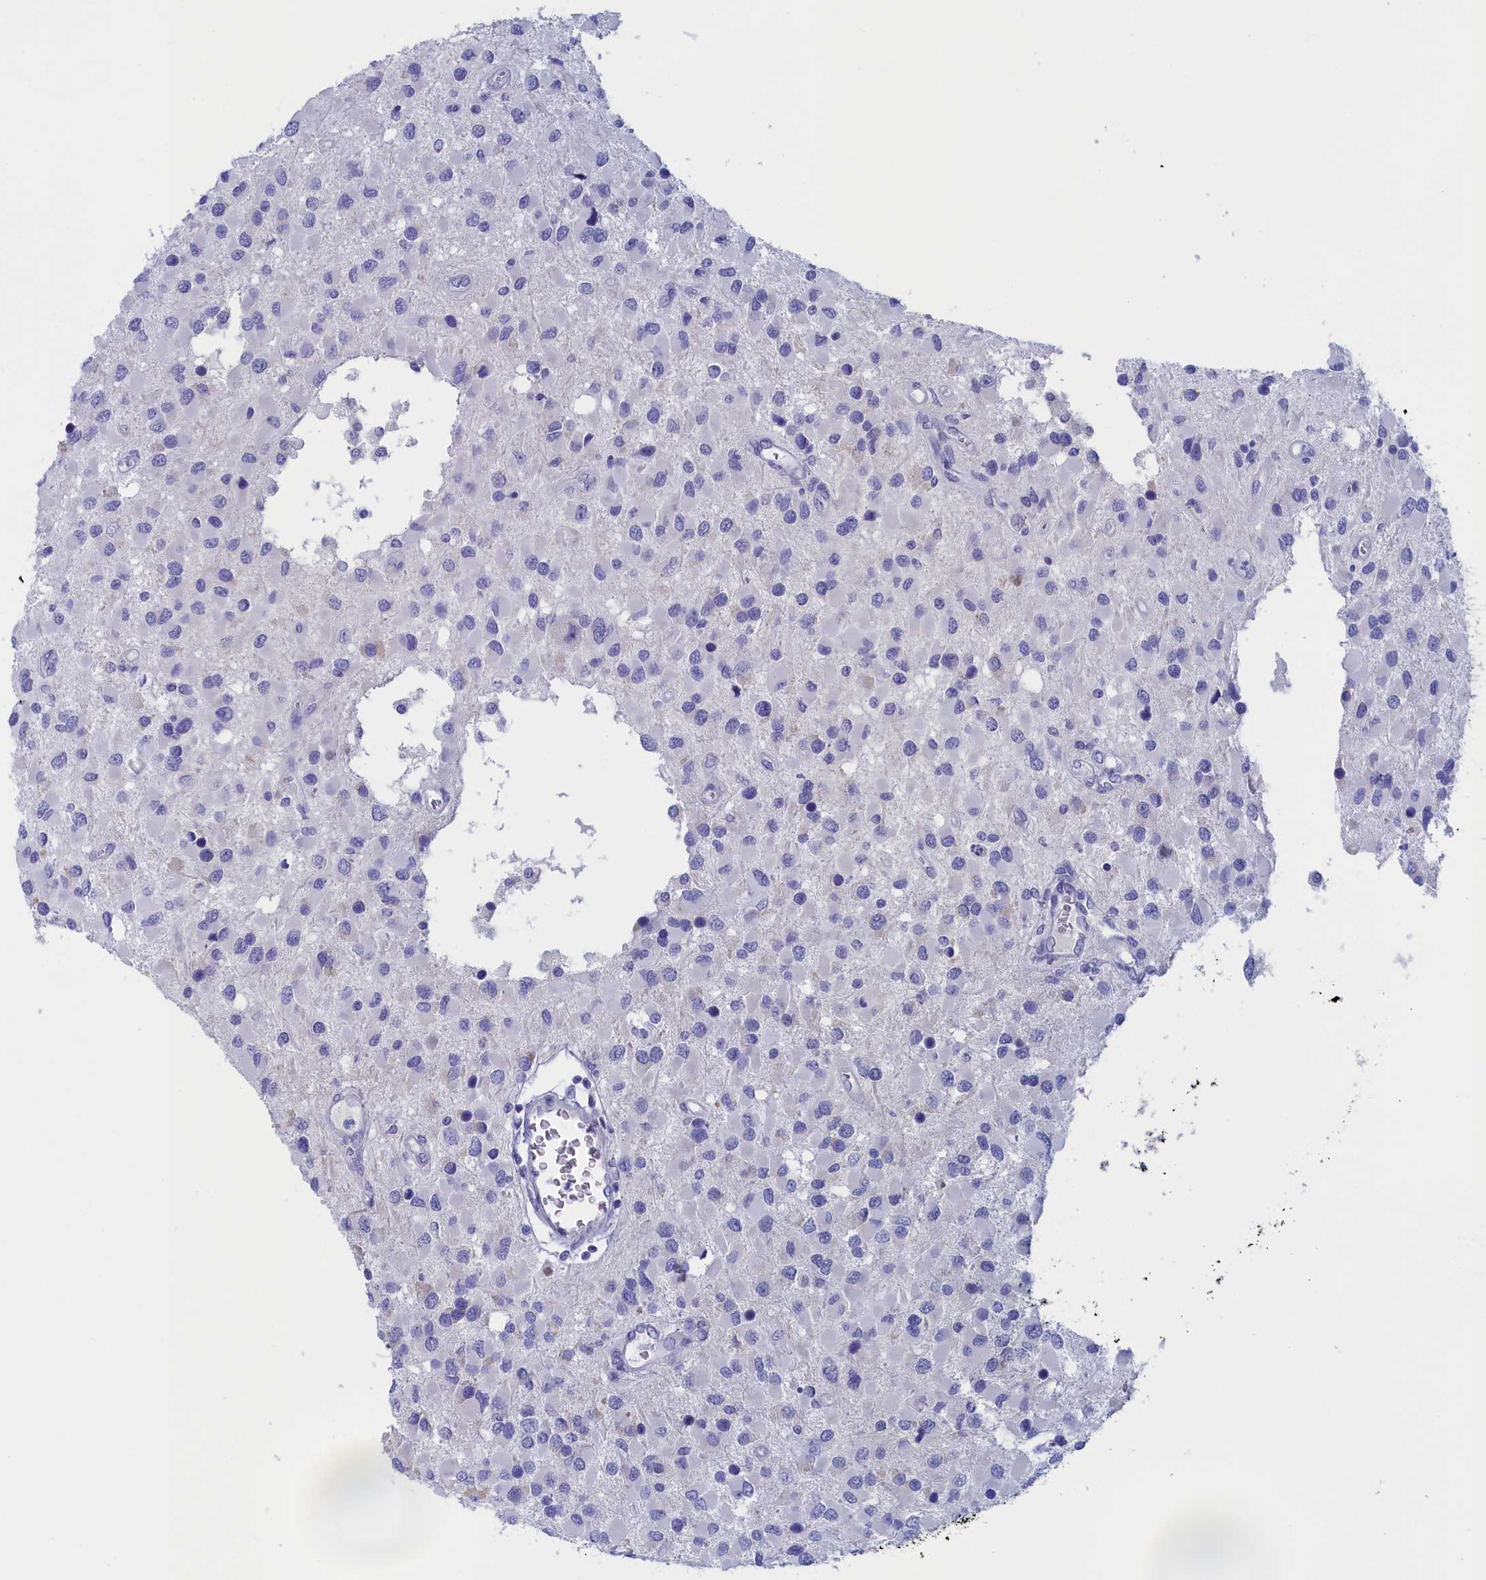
{"staining": {"intensity": "negative", "quantity": "none", "location": "none"}, "tissue": "glioma", "cell_type": "Tumor cells", "image_type": "cancer", "snomed": [{"axis": "morphology", "description": "Glioma, malignant, High grade"}, {"axis": "topography", "description": "Brain"}], "caption": "An IHC micrograph of malignant glioma (high-grade) is shown. There is no staining in tumor cells of malignant glioma (high-grade).", "gene": "ANKRD2", "patient": {"sex": "male", "age": 53}}